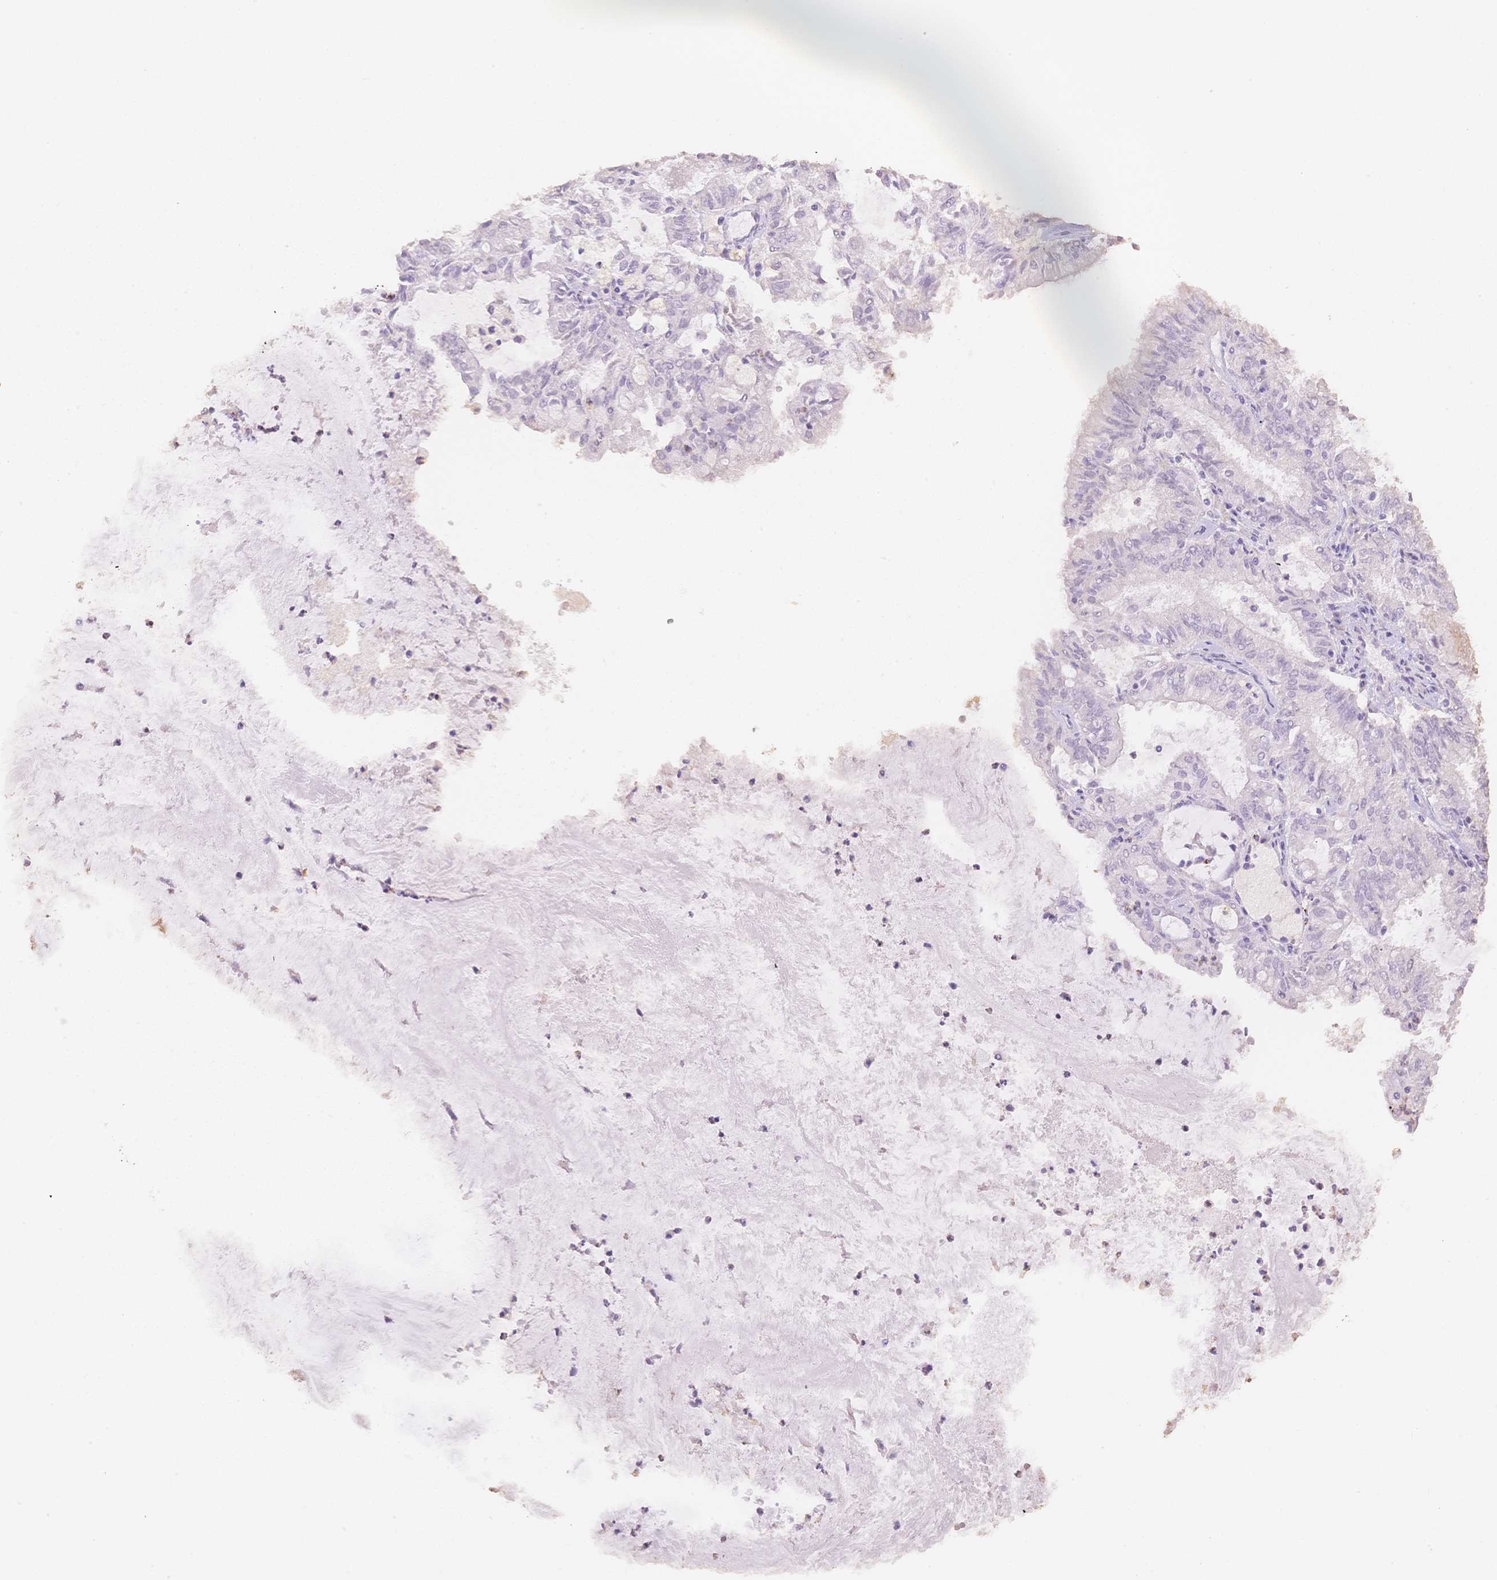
{"staining": {"intensity": "negative", "quantity": "none", "location": "none"}, "tissue": "endometrial cancer", "cell_type": "Tumor cells", "image_type": "cancer", "snomed": [{"axis": "morphology", "description": "Adenocarcinoma, NOS"}, {"axis": "topography", "description": "Endometrium"}], "caption": "The immunohistochemistry histopathology image has no significant staining in tumor cells of endometrial cancer (adenocarcinoma) tissue.", "gene": "MBOAT7", "patient": {"sex": "female", "age": 57}}